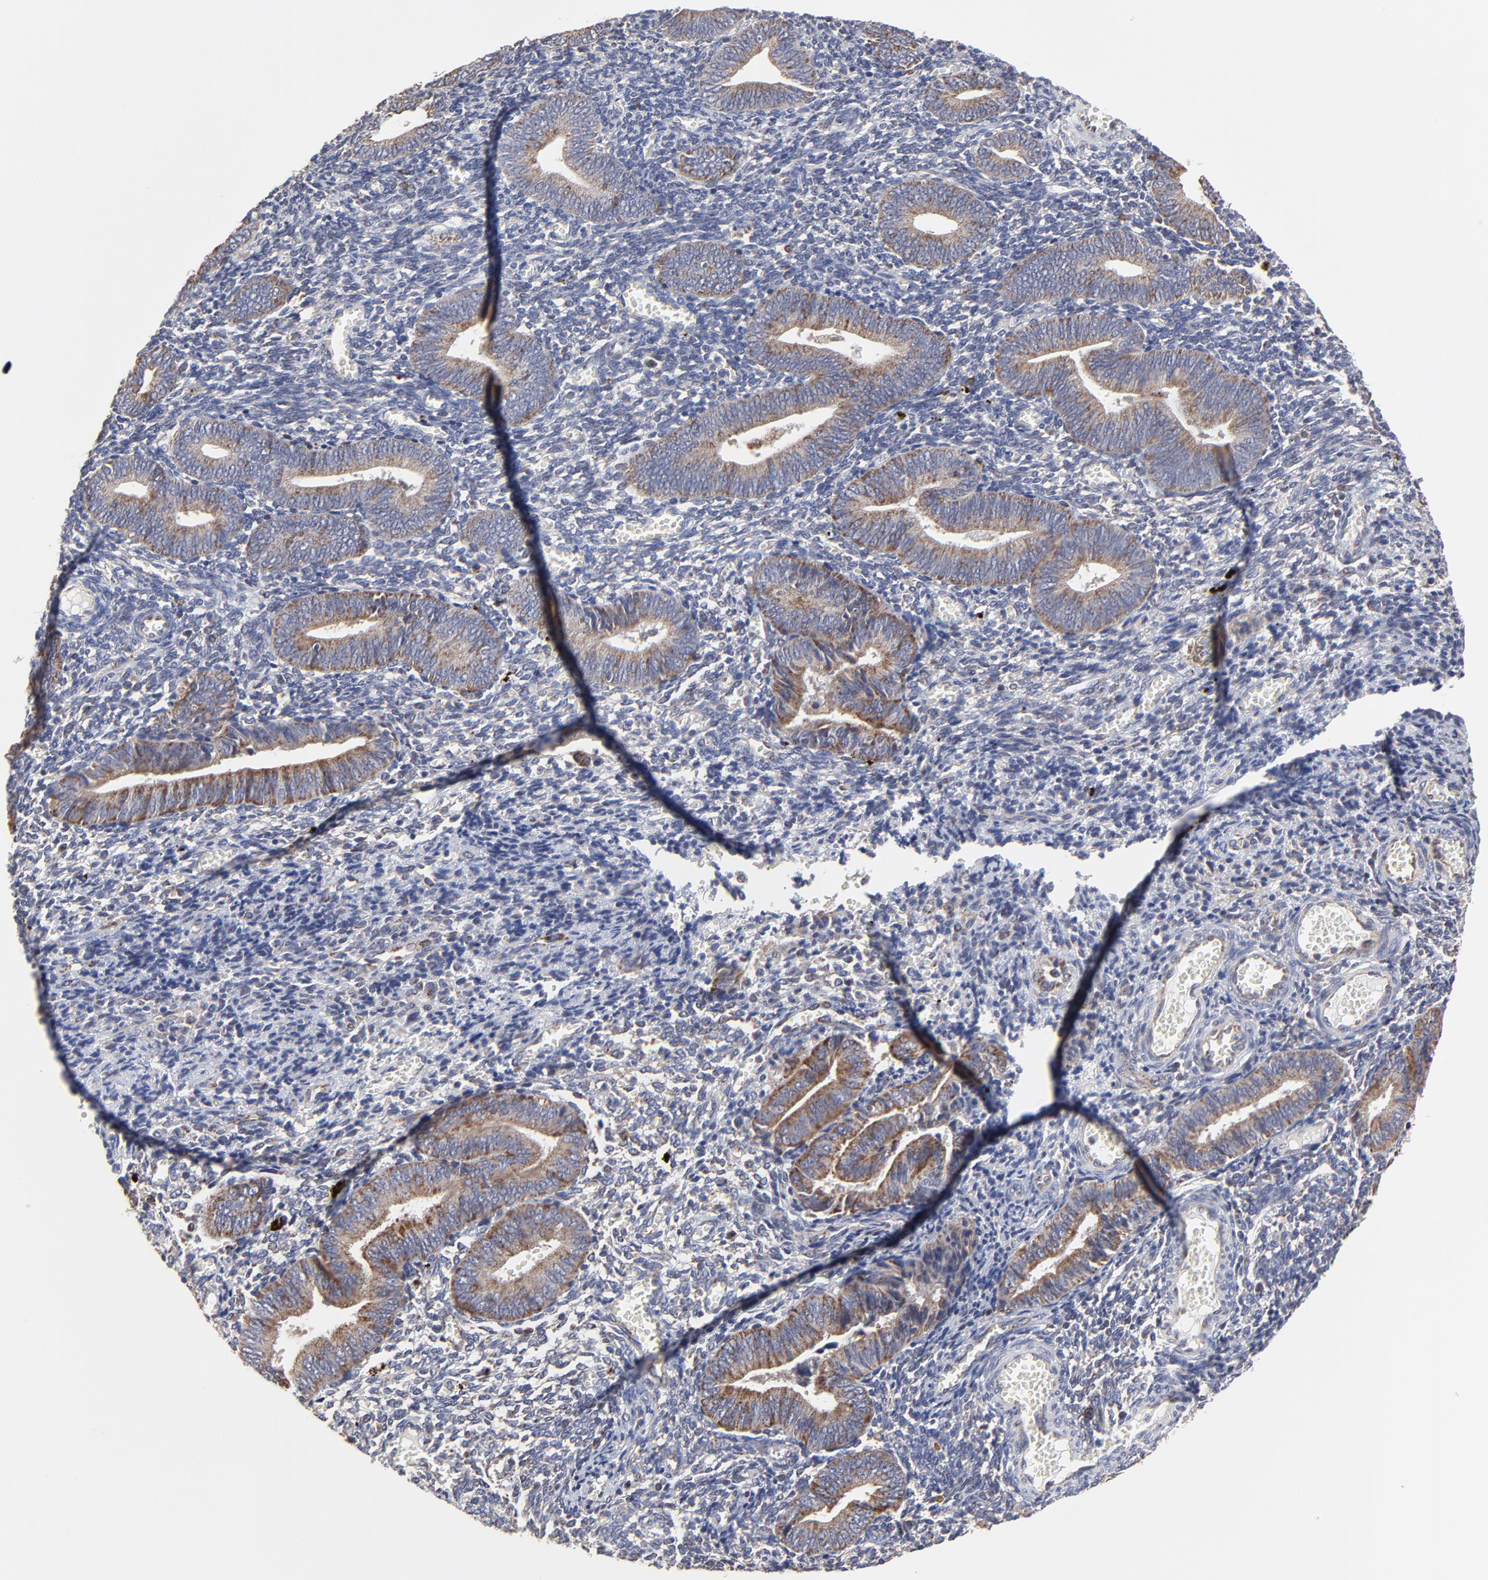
{"staining": {"intensity": "negative", "quantity": "none", "location": "none"}, "tissue": "endometrium", "cell_type": "Cells in endometrial stroma", "image_type": "normal", "snomed": [{"axis": "morphology", "description": "Normal tissue, NOS"}, {"axis": "topography", "description": "Uterus"}, {"axis": "topography", "description": "Endometrium"}], "caption": "Endometrium was stained to show a protein in brown. There is no significant positivity in cells in endometrial stroma.", "gene": "ZNF550", "patient": {"sex": "female", "age": 33}}